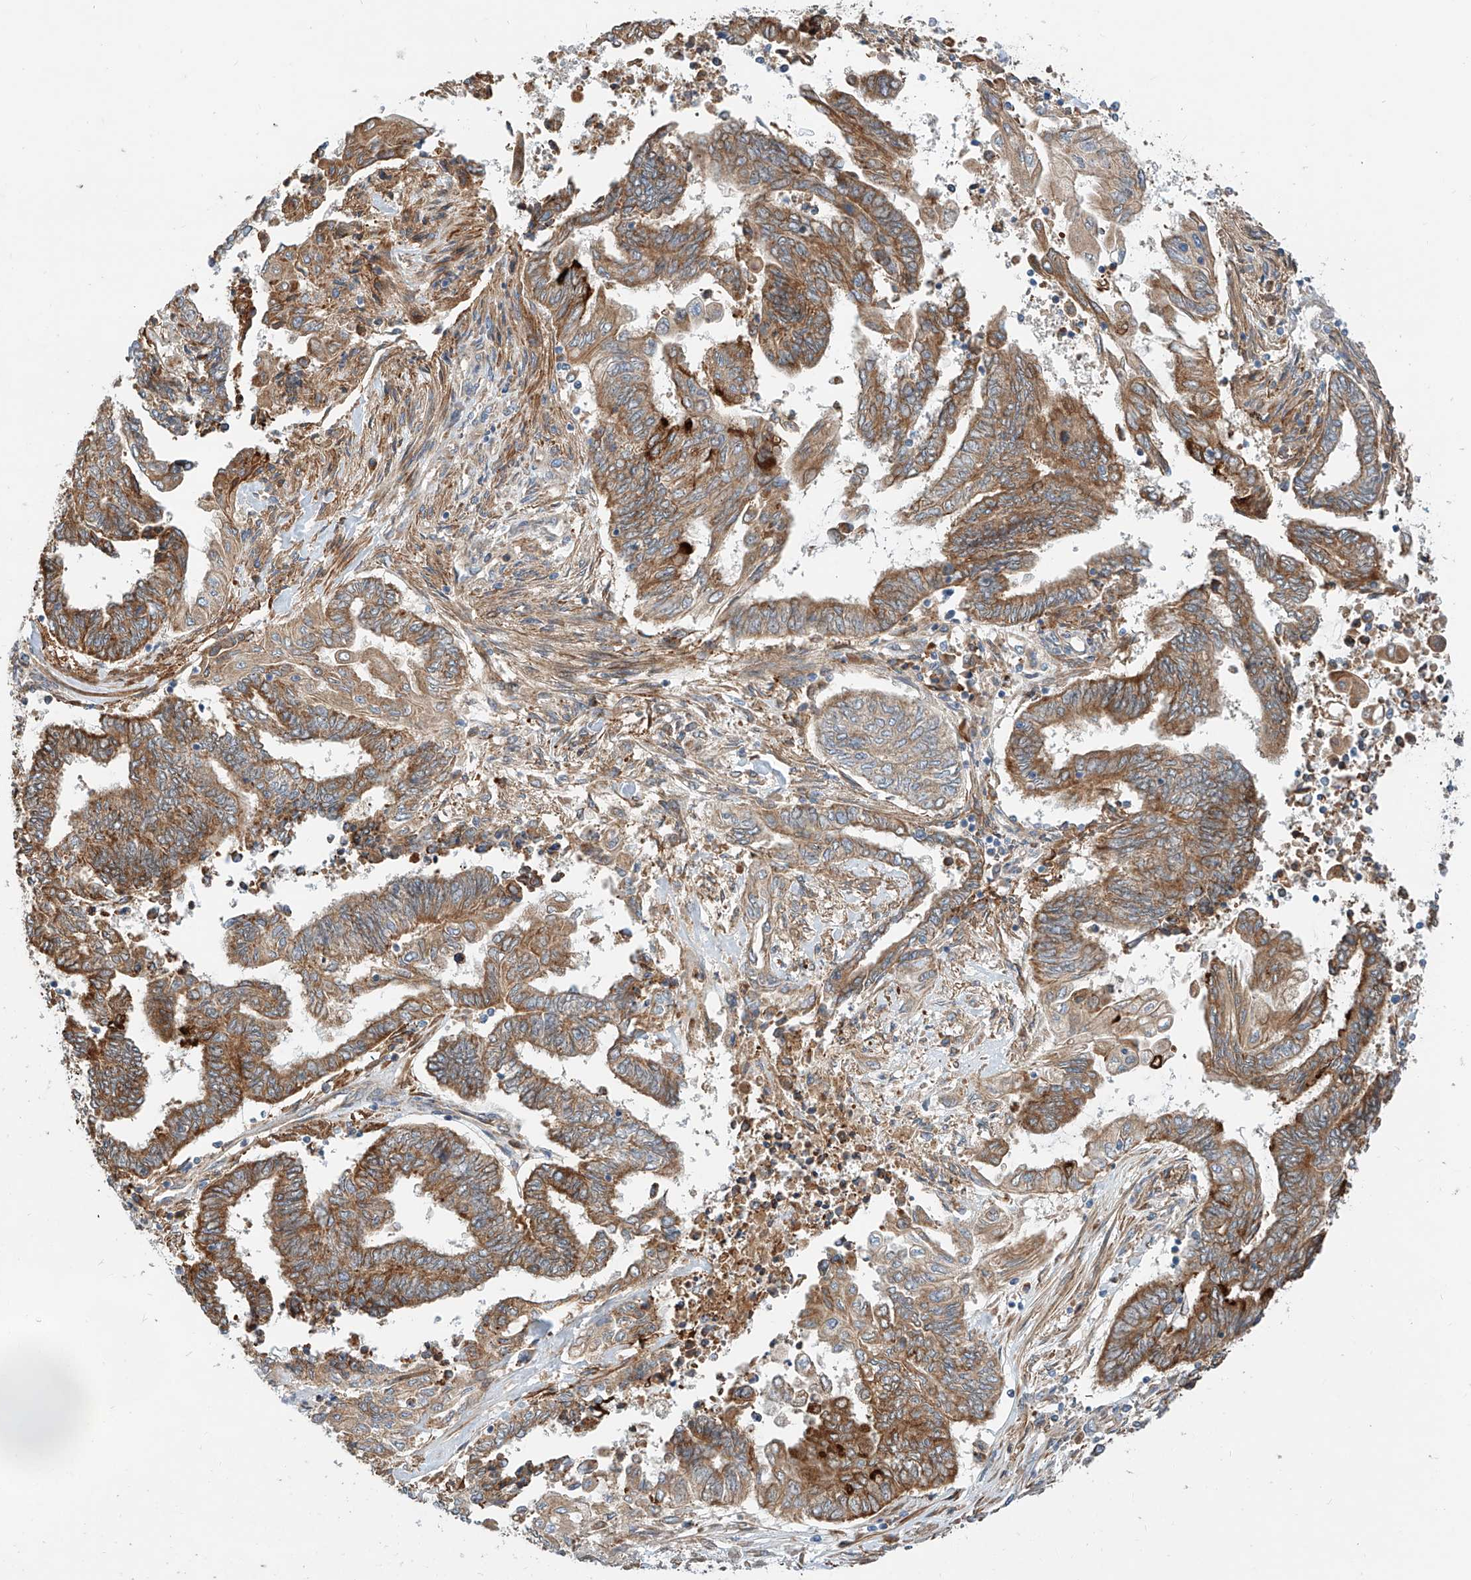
{"staining": {"intensity": "moderate", "quantity": ">75%", "location": "cytoplasmic/membranous"}, "tissue": "endometrial cancer", "cell_type": "Tumor cells", "image_type": "cancer", "snomed": [{"axis": "morphology", "description": "Adenocarcinoma, NOS"}, {"axis": "topography", "description": "Uterus"}, {"axis": "topography", "description": "Endometrium"}], "caption": "Adenocarcinoma (endometrial) stained with a protein marker displays moderate staining in tumor cells.", "gene": "CPAMD8", "patient": {"sex": "female", "age": 70}}